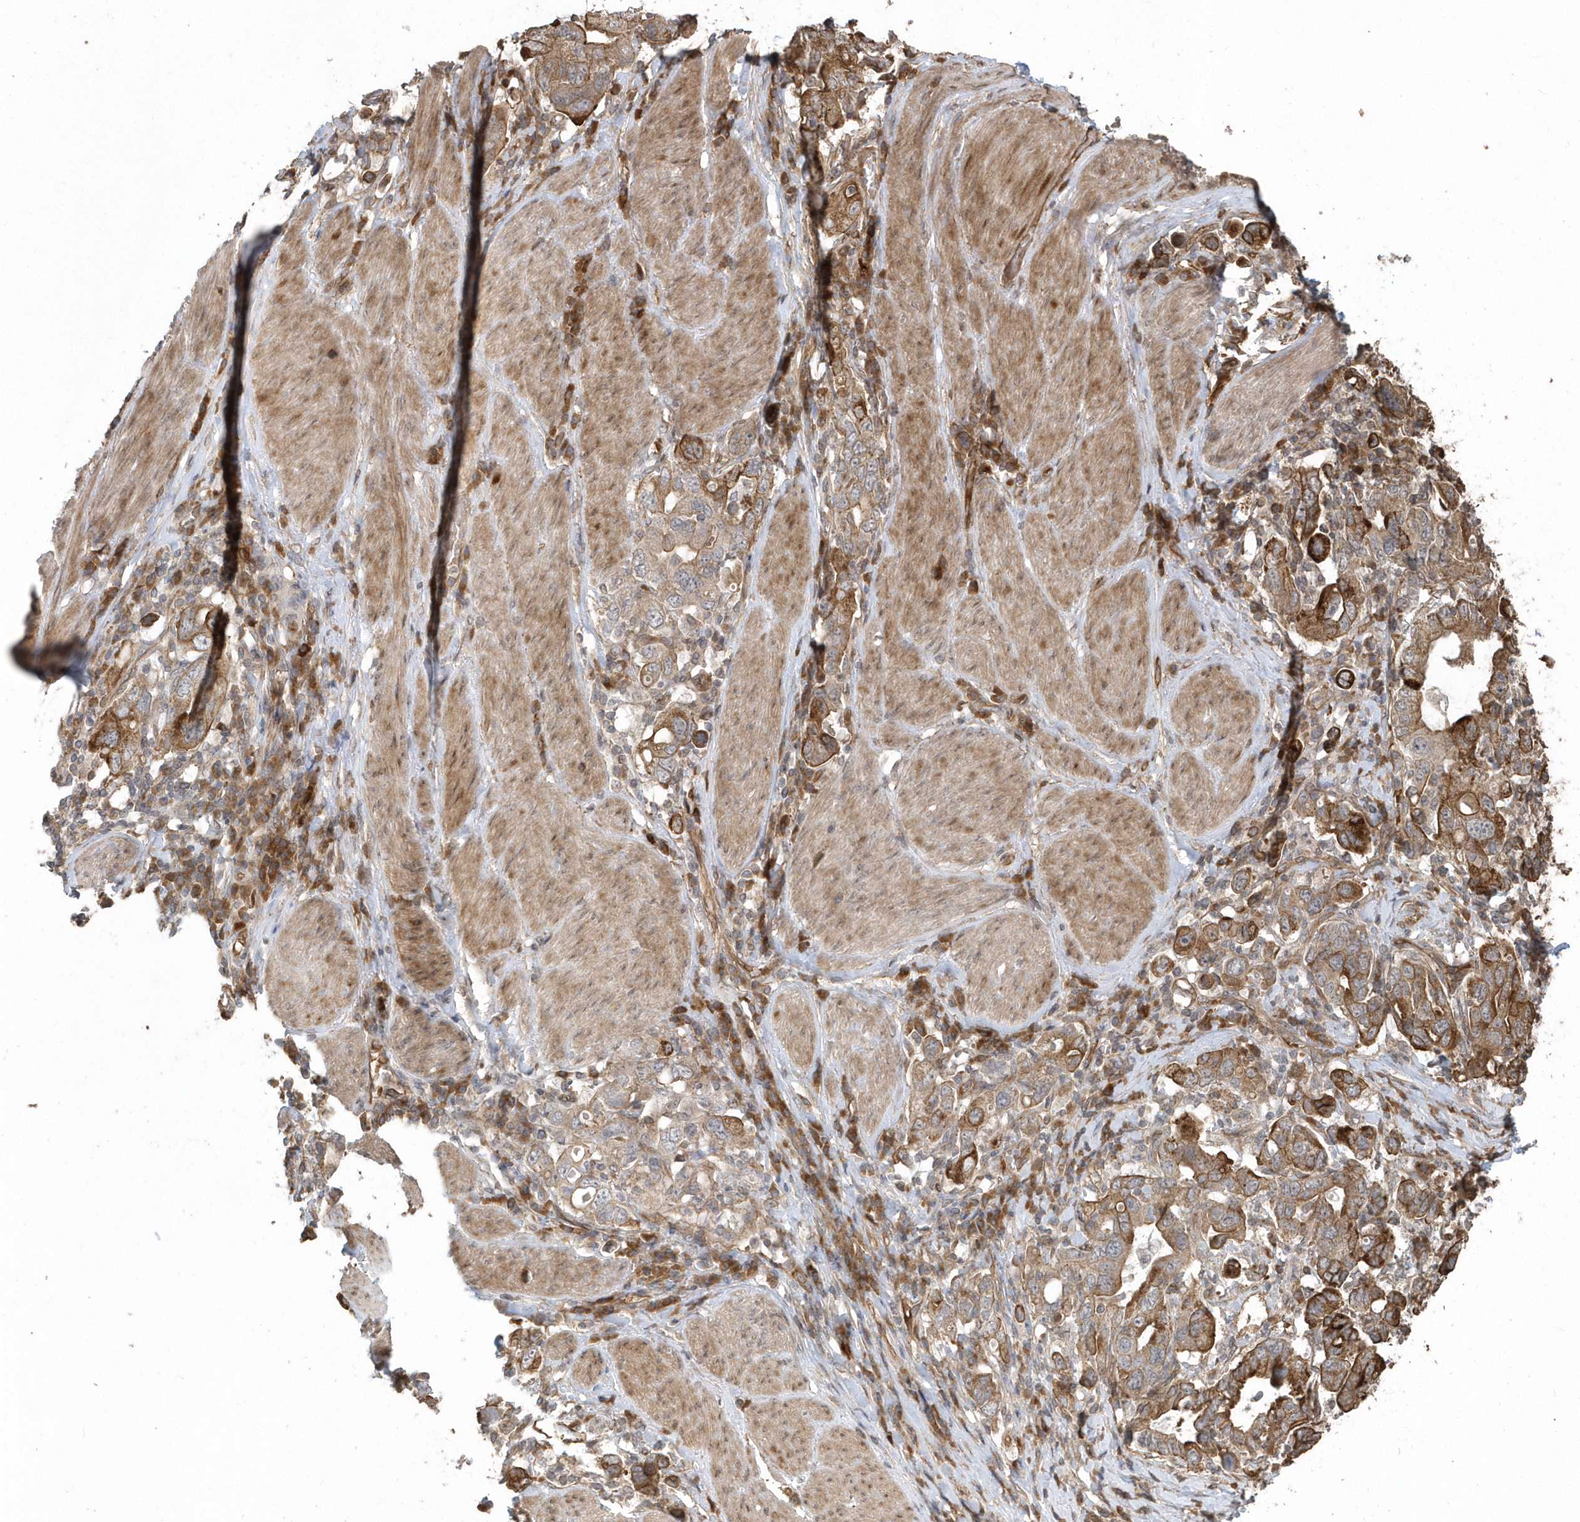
{"staining": {"intensity": "strong", "quantity": ">75%", "location": "cytoplasmic/membranous"}, "tissue": "stomach cancer", "cell_type": "Tumor cells", "image_type": "cancer", "snomed": [{"axis": "morphology", "description": "Adenocarcinoma, NOS"}, {"axis": "topography", "description": "Stomach, upper"}], "caption": "Immunohistochemistry (DAB (3,3'-diaminobenzidine)) staining of human stomach cancer (adenocarcinoma) reveals strong cytoplasmic/membranous protein staining in approximately >75% of tumor cells.", "gene": "HERPUD1", "patient": {"sex": "male", "age": 62}}